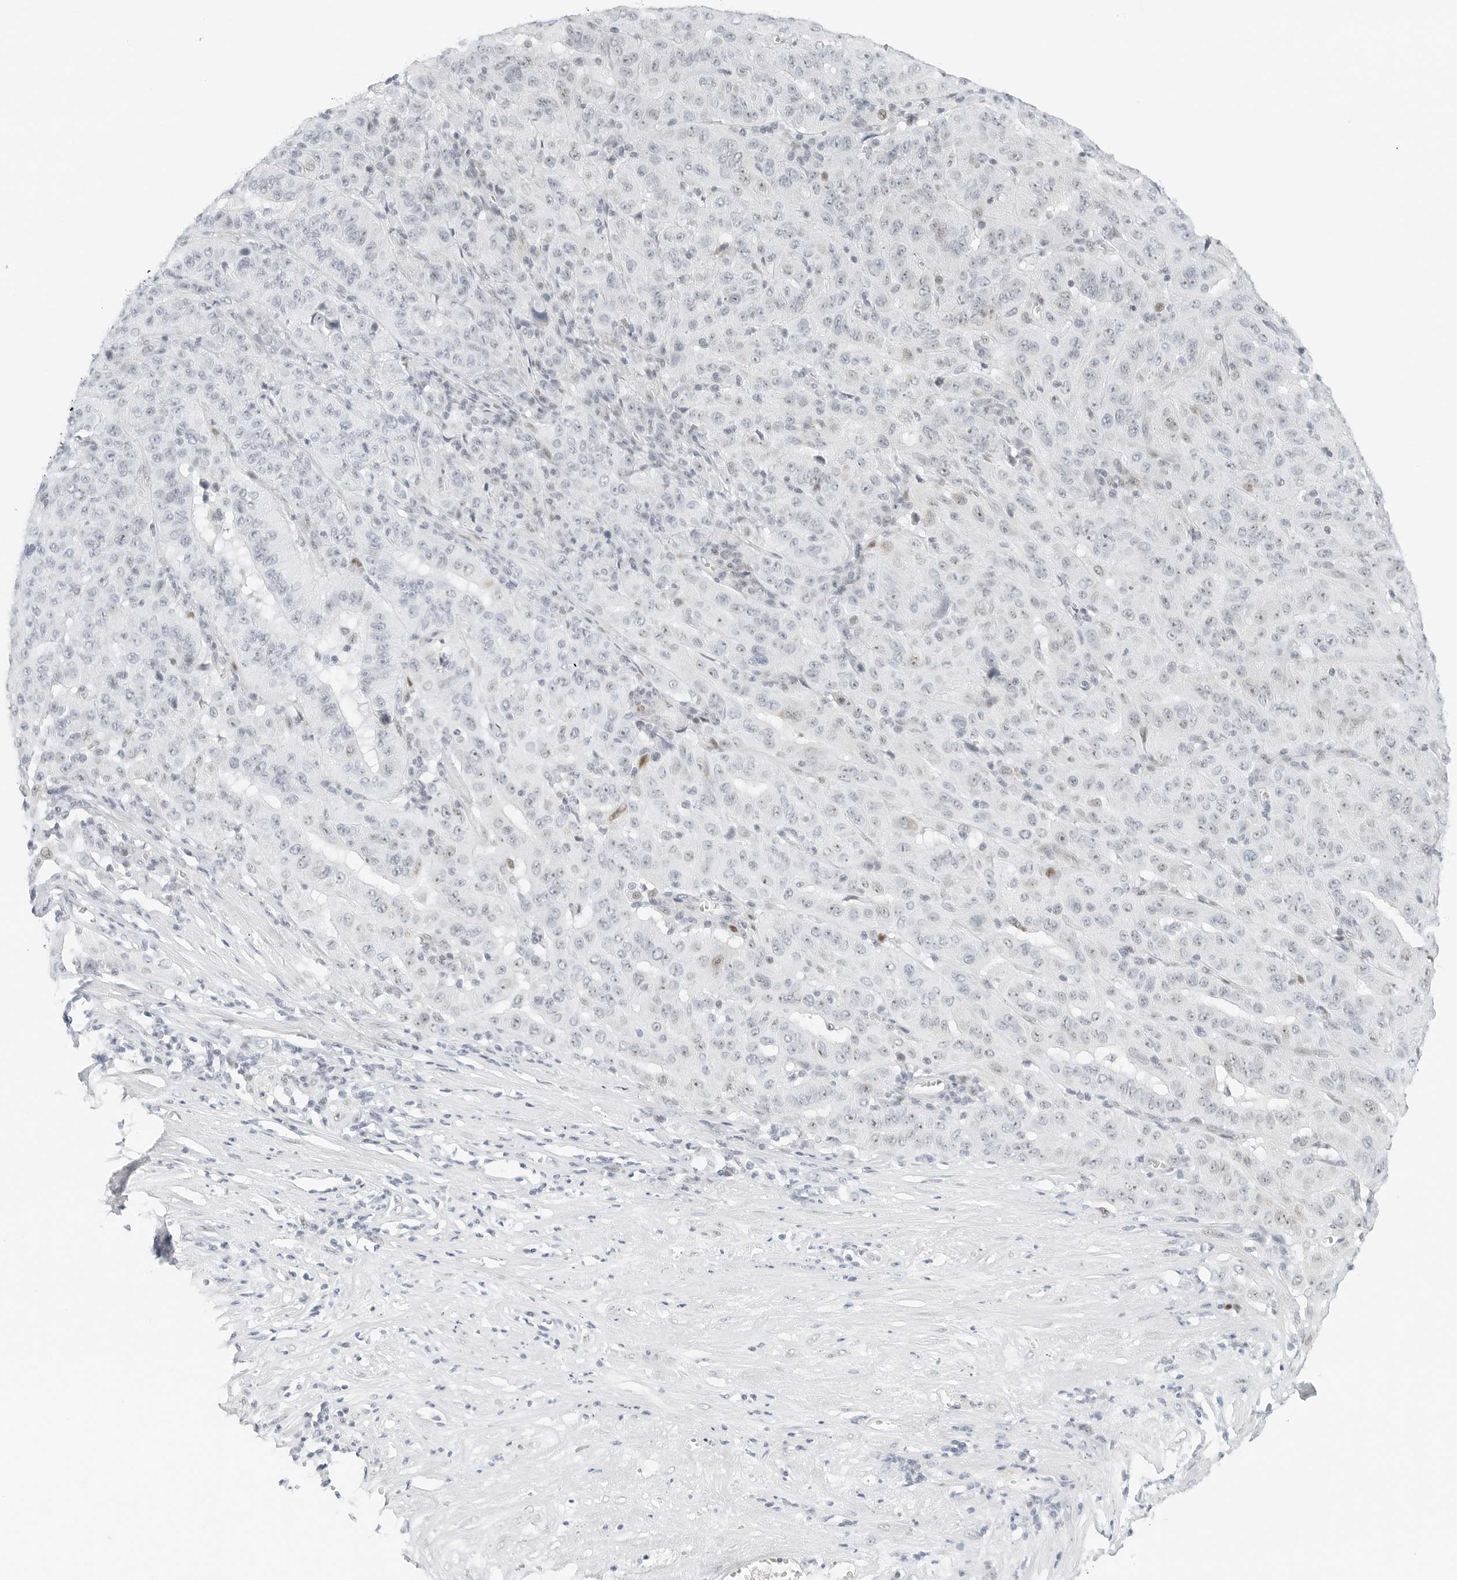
{"staining": {"intensity": "negative", "quantity": "none", "location": "none"}, "tissue": "pancreatic cancer", "cell_type": "Tumor cells", "image_type": "cancer", "snomed": [{"axis": "morphology", "description": "Adenocarcinoma, NOS"}, {"axis": "topography", "description": "Pancreas"}], "caption": "A high-resolution micrograph shows IHC staining of pancreatic cancer (adenocarcinoma), which shows no significant staining in tumor cells. (DAB IHC, high magnification).", "gene": "NTMT2", "patient": {"sex": "male", "age": 63}}